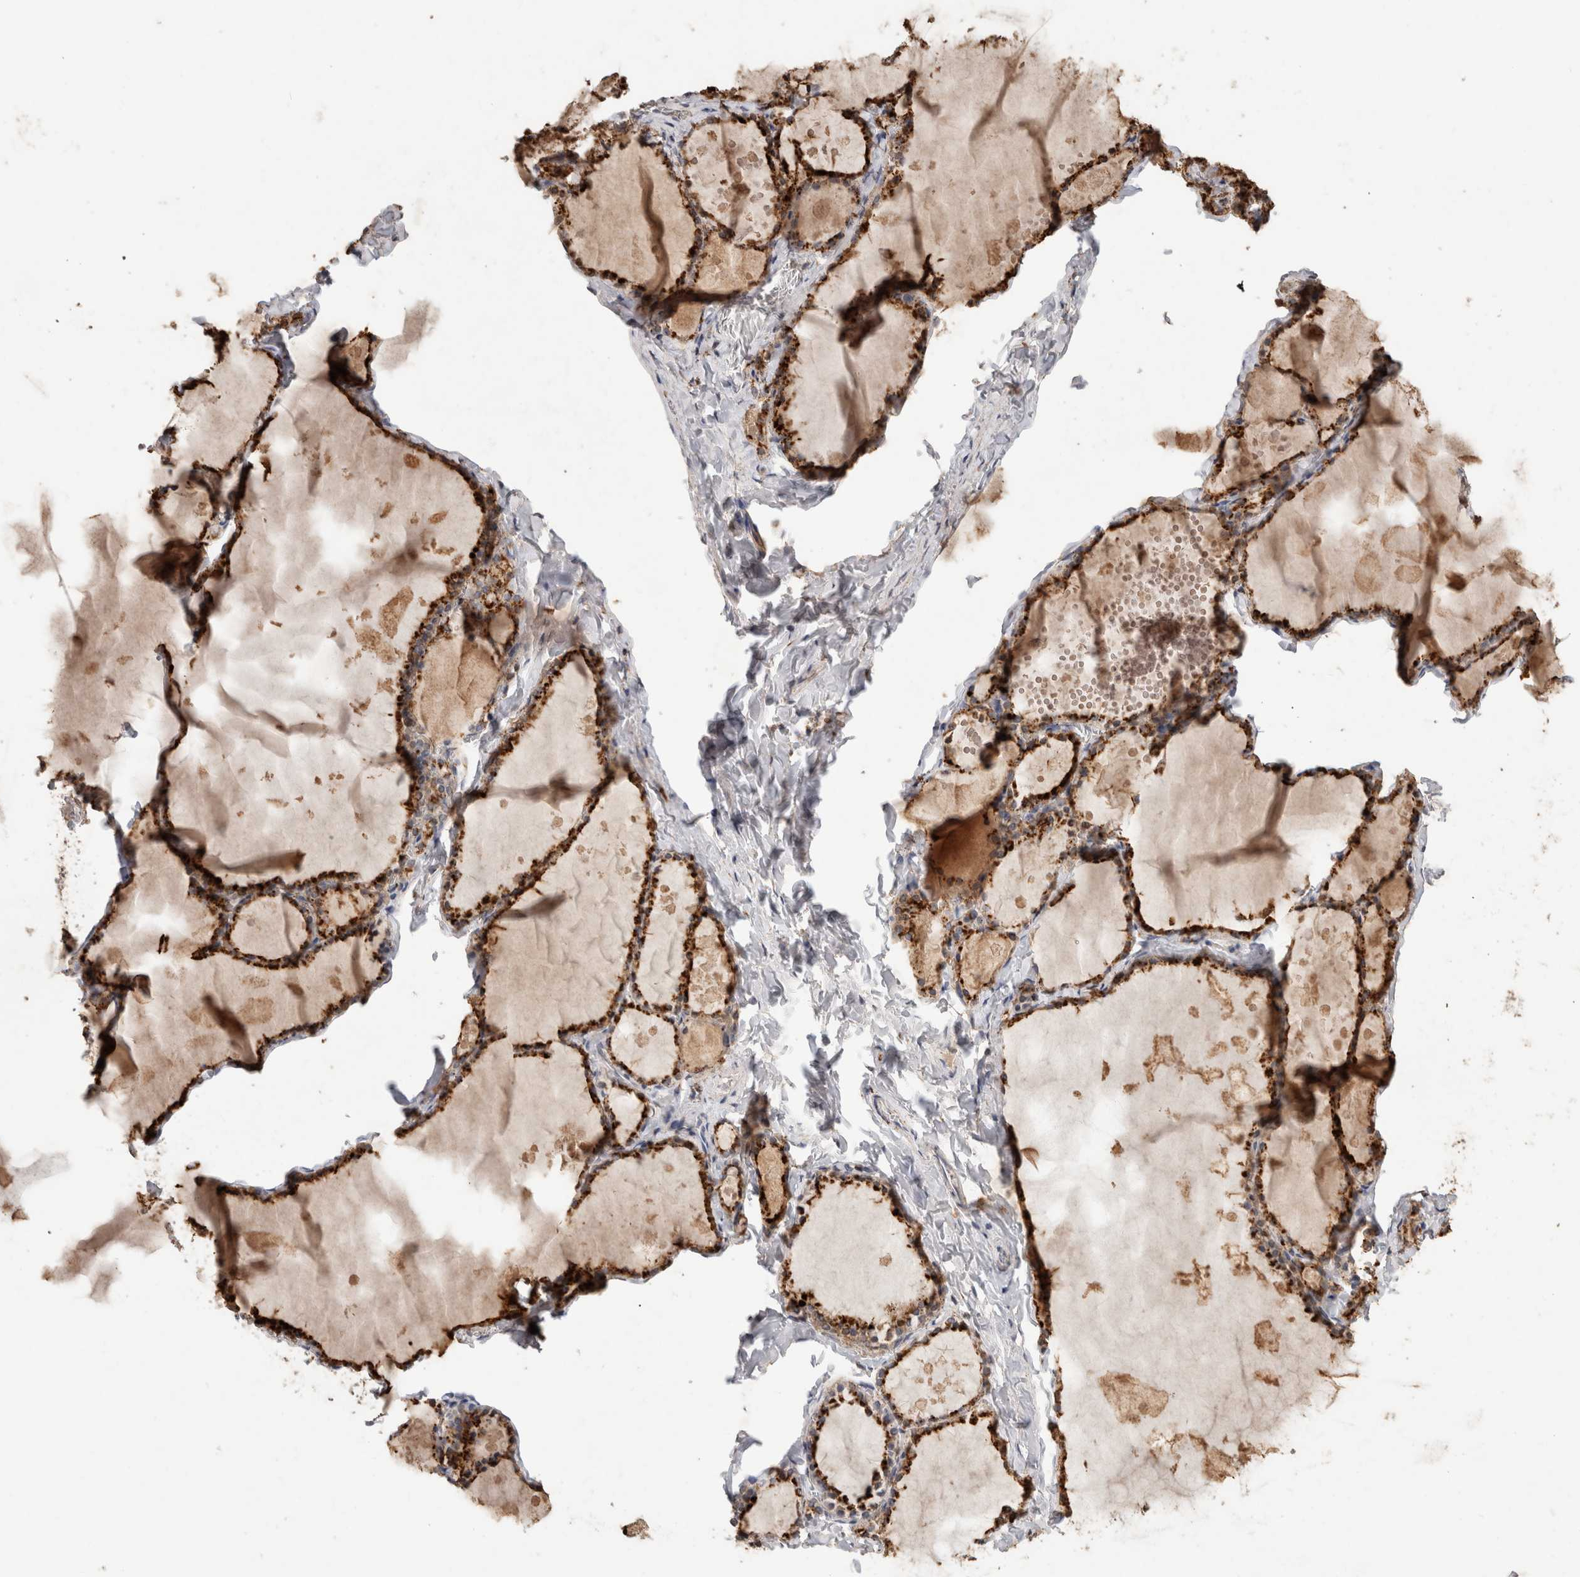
{"staining": {"intensity": "strong", "quantity": ">75%", "location": "cytoplasmic/membranous"}, "tissue": "thyroid gland", "cell_type": "Glandular cells", "image_type": "normal", "snomed": [{"axis": "morphology", "description": "Normal tissue, NOS"}, {"axis": "topography", "description": "Thyroid gland"}], "caption": "Immunohistochemical staining of benign thyroid gland exhibits high levels of strong cytoplasmic/membranous expression in approximately >75% of glandular cells.", "gene": "ARSA", "patient": {"sex": "male", "age": 56}}